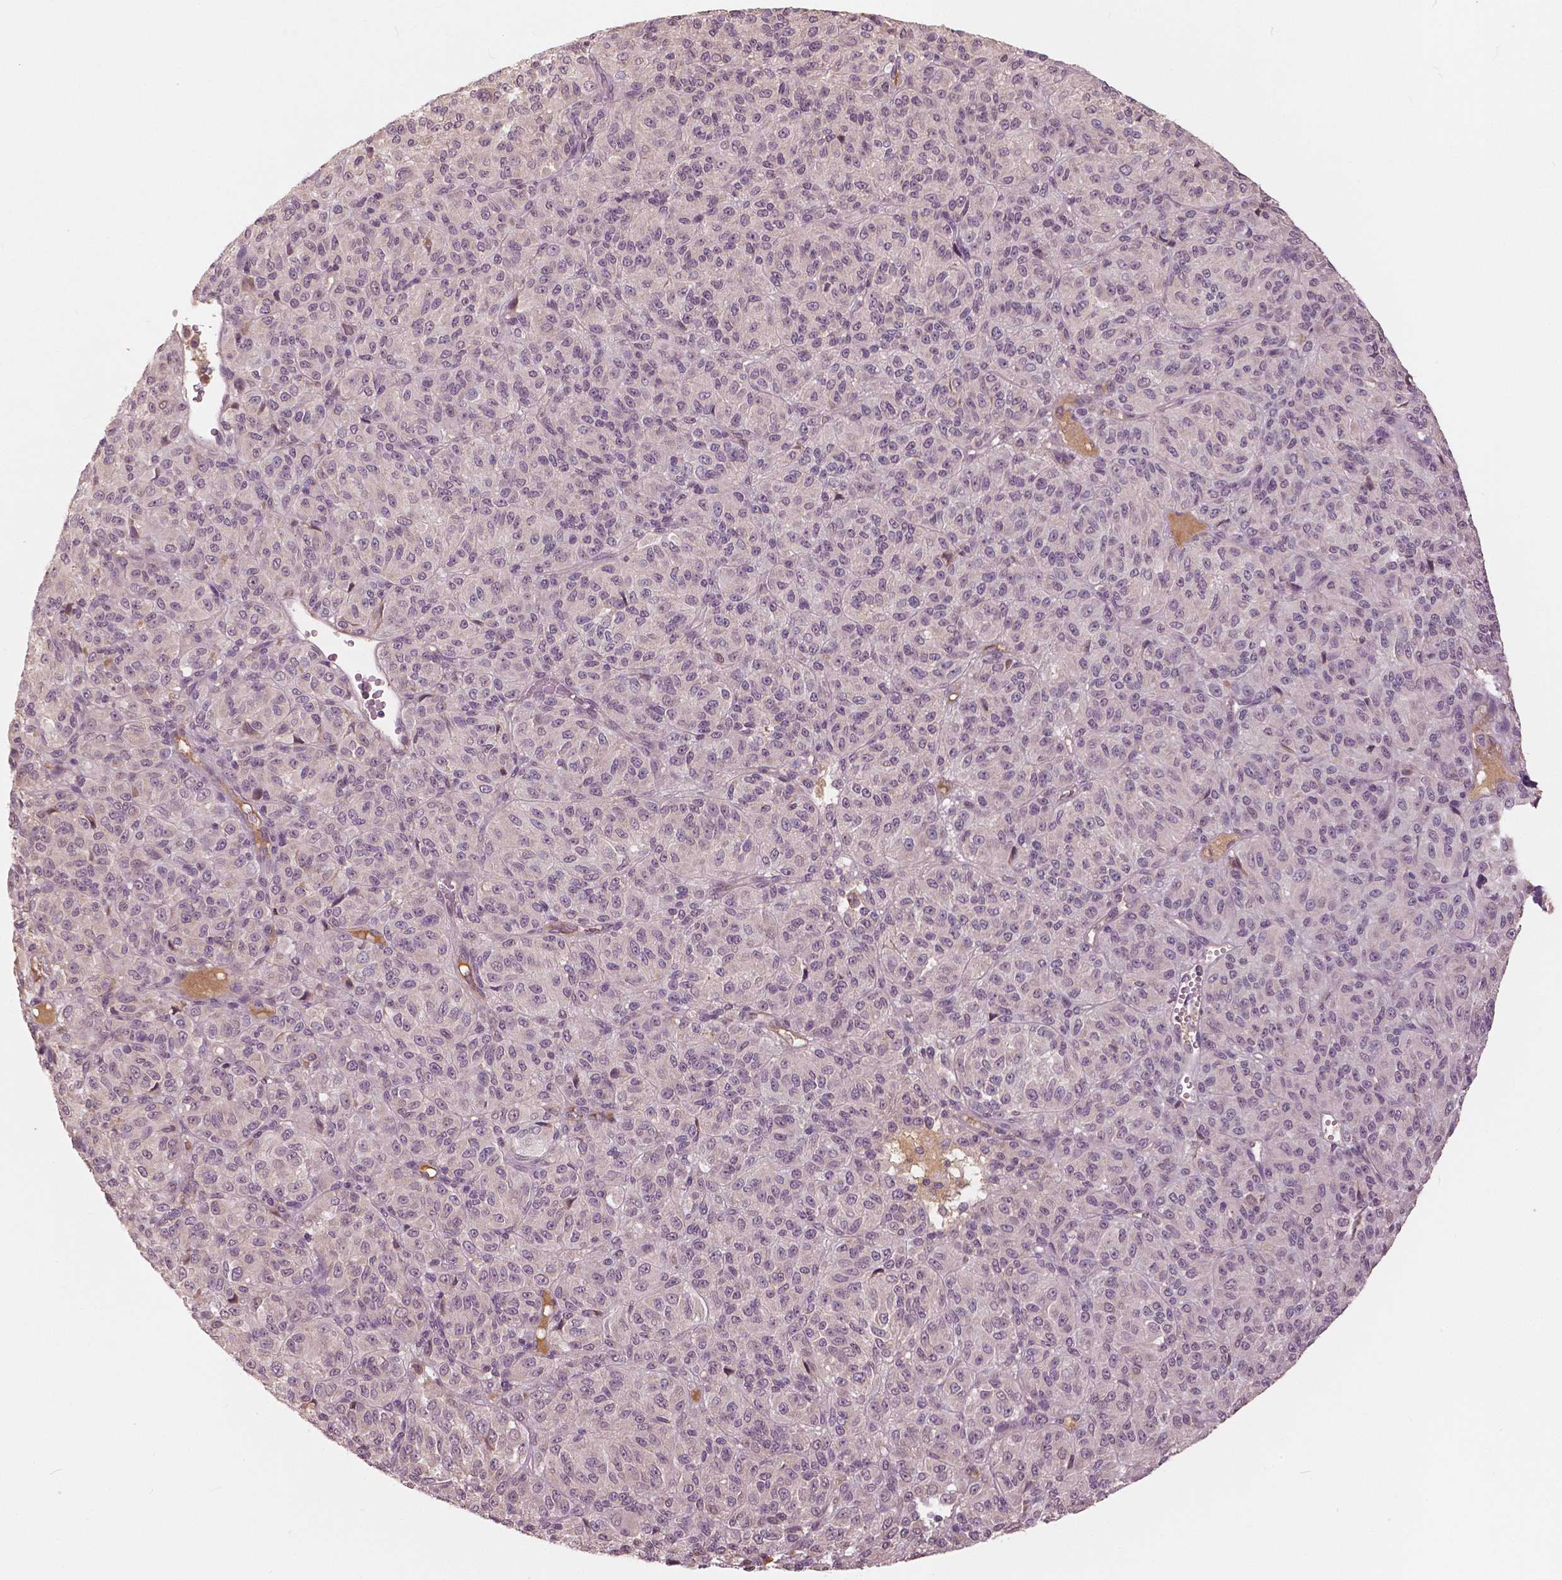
{"staining": {"intensity": "weak", "quantity": "25%-75%", "location": "nuclear"}, "tissue": "melanoma", "cell_type": "Tumor cells", "image_type": "cancer", "snomed": [{"axis": "morphology", "description": "Malignant melanoma, Metastatic site"}, {"axis": "topography", "description": "Brain"}], "caption": "Immunohistochemical staining of malignant melanoma (metastatic site) displays weak nuclear protein expression in about 25%-75% of tumor cells.", "gene": "ANGPTL4", "patient": {"sex": "female", "age": 56}}